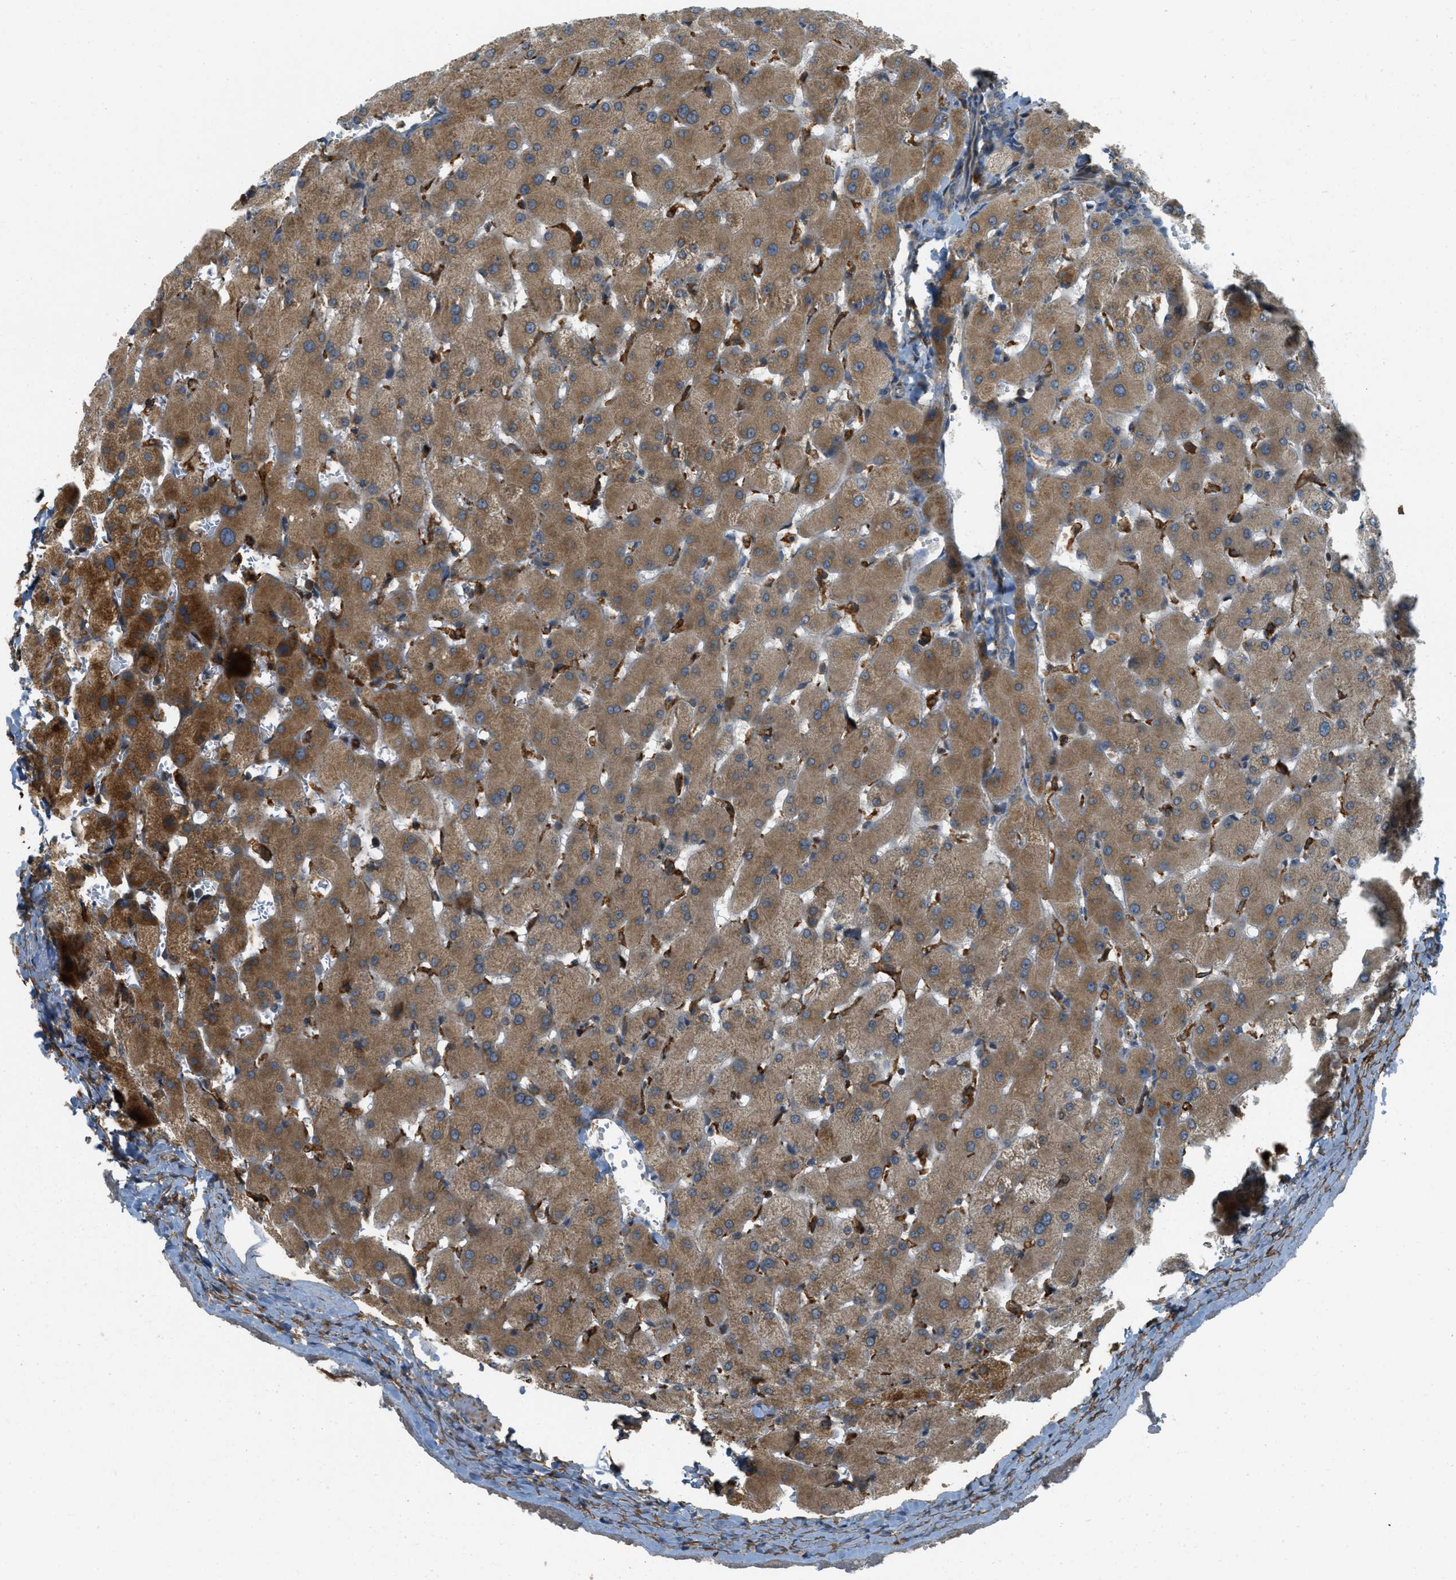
{"staining": {"intensity": "weak", "quantity": ">75%", "location": "cytoplasmic/membranous"}, "tissue": "liver", "cell_type": "Cholangiocytes", "image_type": "normal", "snomed": [{"axis": "morphology", "description": "Normal tissue, NOS"}, {"axis": "topography", "description": "Liver"}], "caption": "Liver stained with DAB immunohistochemistry demonstrates low levels of weak cytoplasmic/membranous staining in approximately >75% of cholangiocytes. (DAB (3,3'-diaminobenzidine) IHC, brown staining for protein, blue staining for nuclei).", "gene": "PCDH18", "patient": {"sex": "female", "age": 63}}